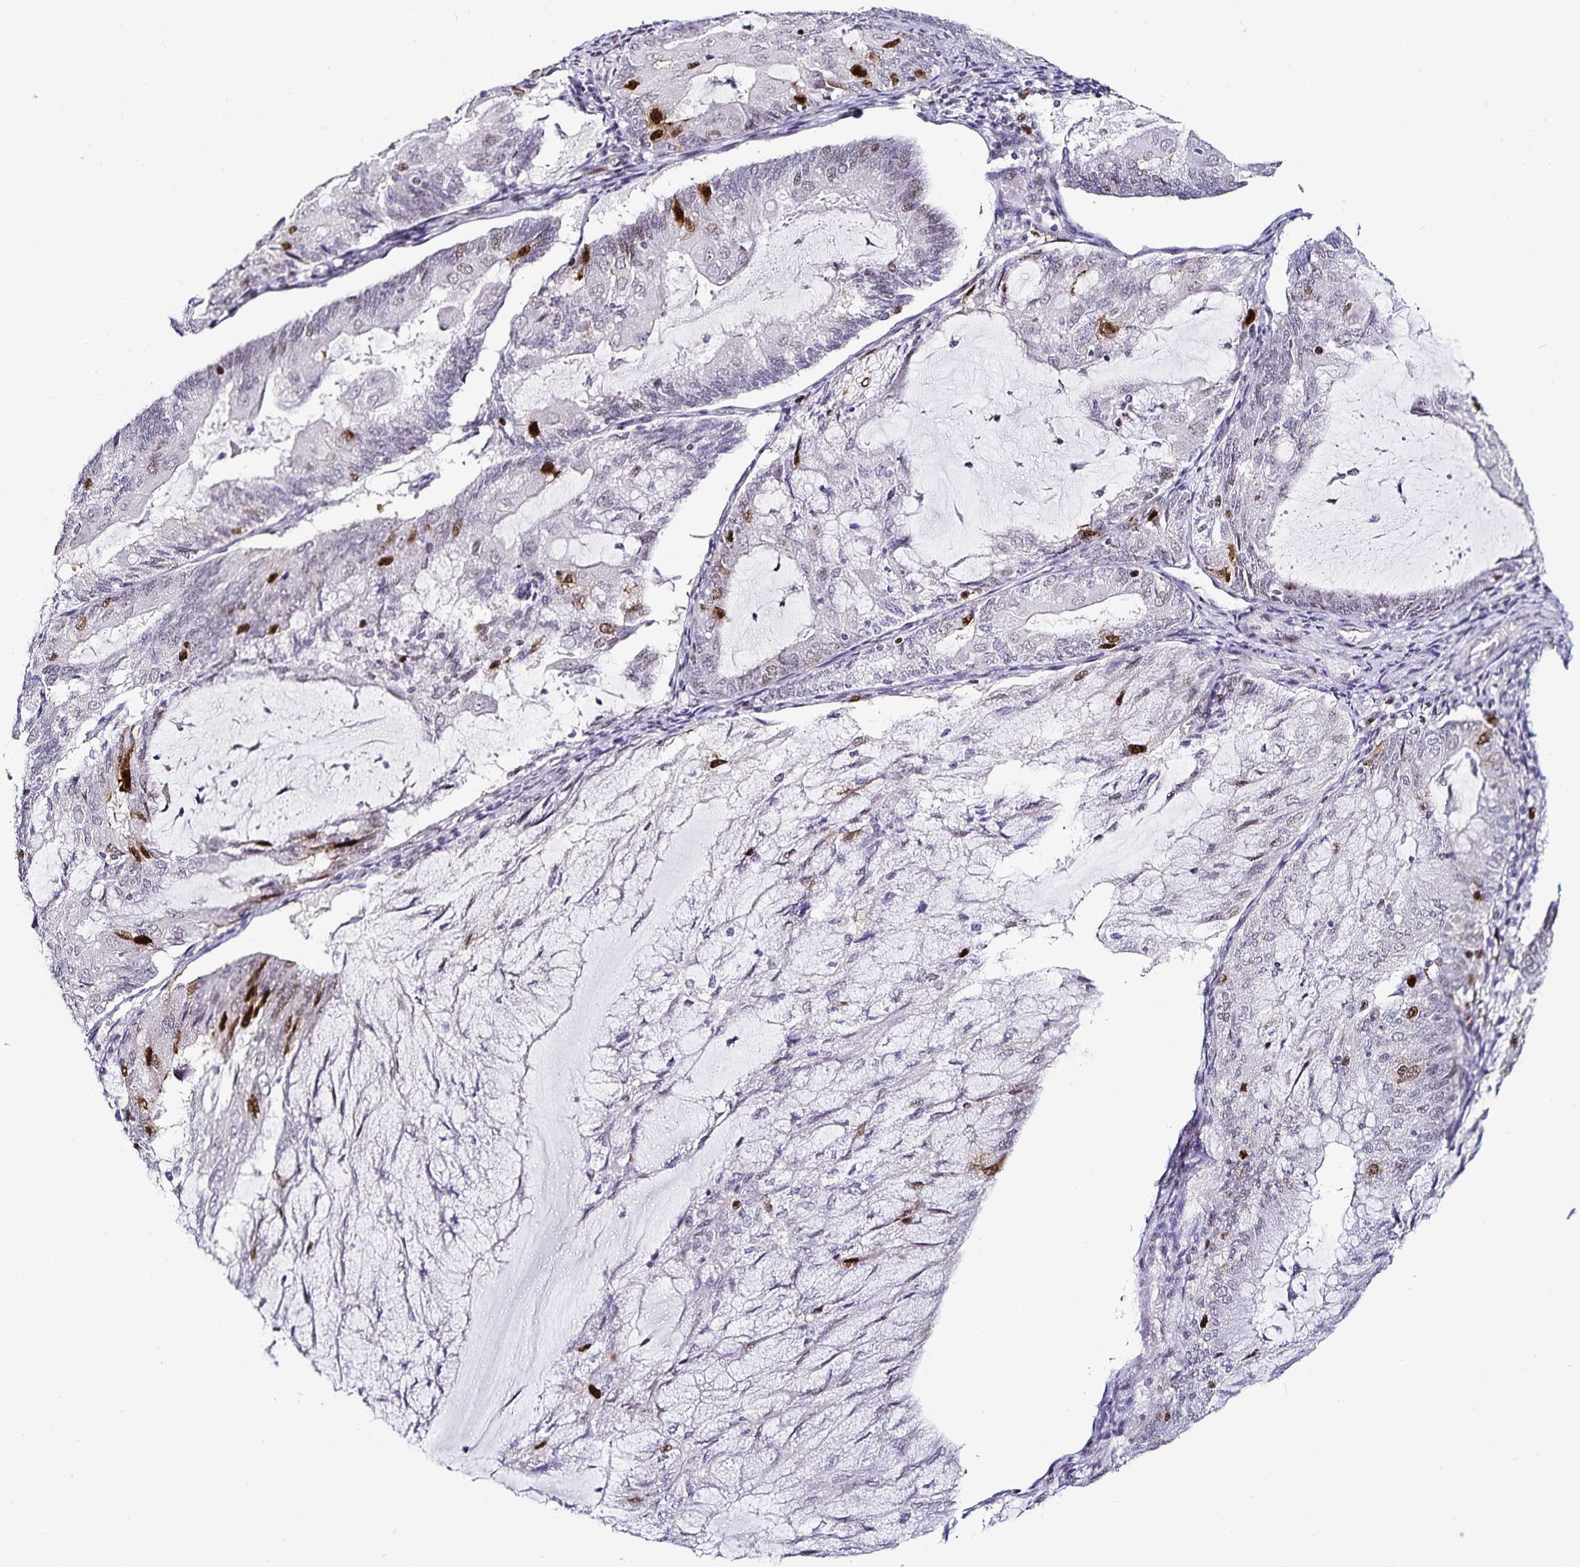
{"staining": {"intensity": "strong", "quantity": "<25%", "location": "nuclear"}, "tissue": "endometrial cancer", "cell_type": "Tumor cells", "image_type": "cancer", "snomed": [{"axis": "morphology", "description": "Adenocarcinoma, NOS"}, {"axis": "topography", "description": "Endometrium"}], "caption": "Endometrial cancer (adenocarcinoma) stained for a protein reveals strong nuclear positivity in tumor cells.", "gene": "ANLN", "patient": {"sex": "female", "age": 81}}